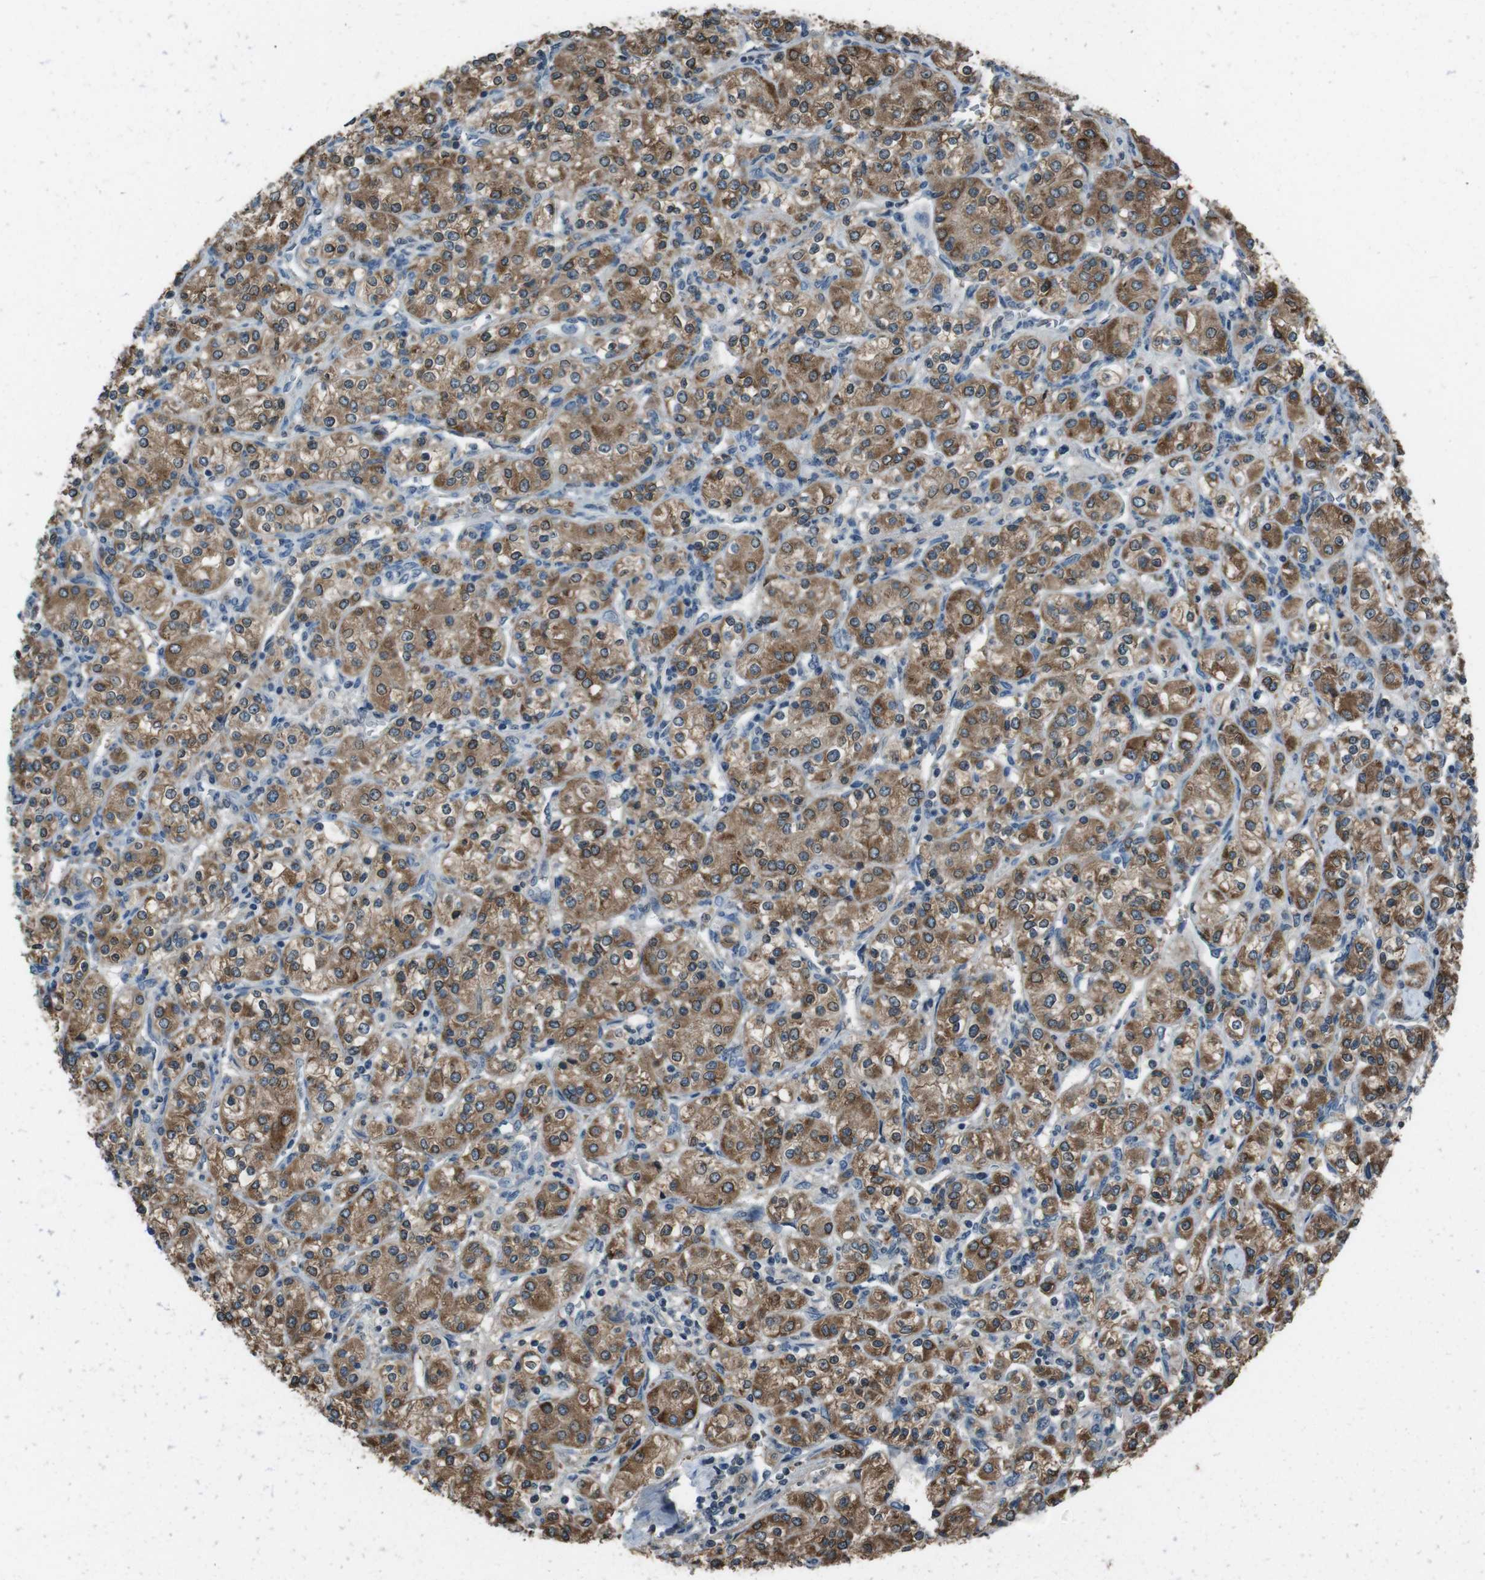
{"staining": {"intensity": "moderate", "quantity": ">75%", "location": "cytoplasmic/membranous"}, "tissue": "renal cancer", "cell_type": "Tumor cells", "image_type": "cancer", "snomed": [{"axis": "morphology", "description": "Adenocarcinoma, NOS"}, {"axis": "topography", "description": "Kidney"}], "caption": "The photomicrograph exhibits immunohistochemical staining of renal cancer (adenocarcinoma). There is moderate cytoplasmic/membranous expression is present in approximately >75% of tumor cells. (IHC, brightfield microscopy, high magnification).", "gene": "UGT1A6", "patient": {"sex": "male", "age": 77}}